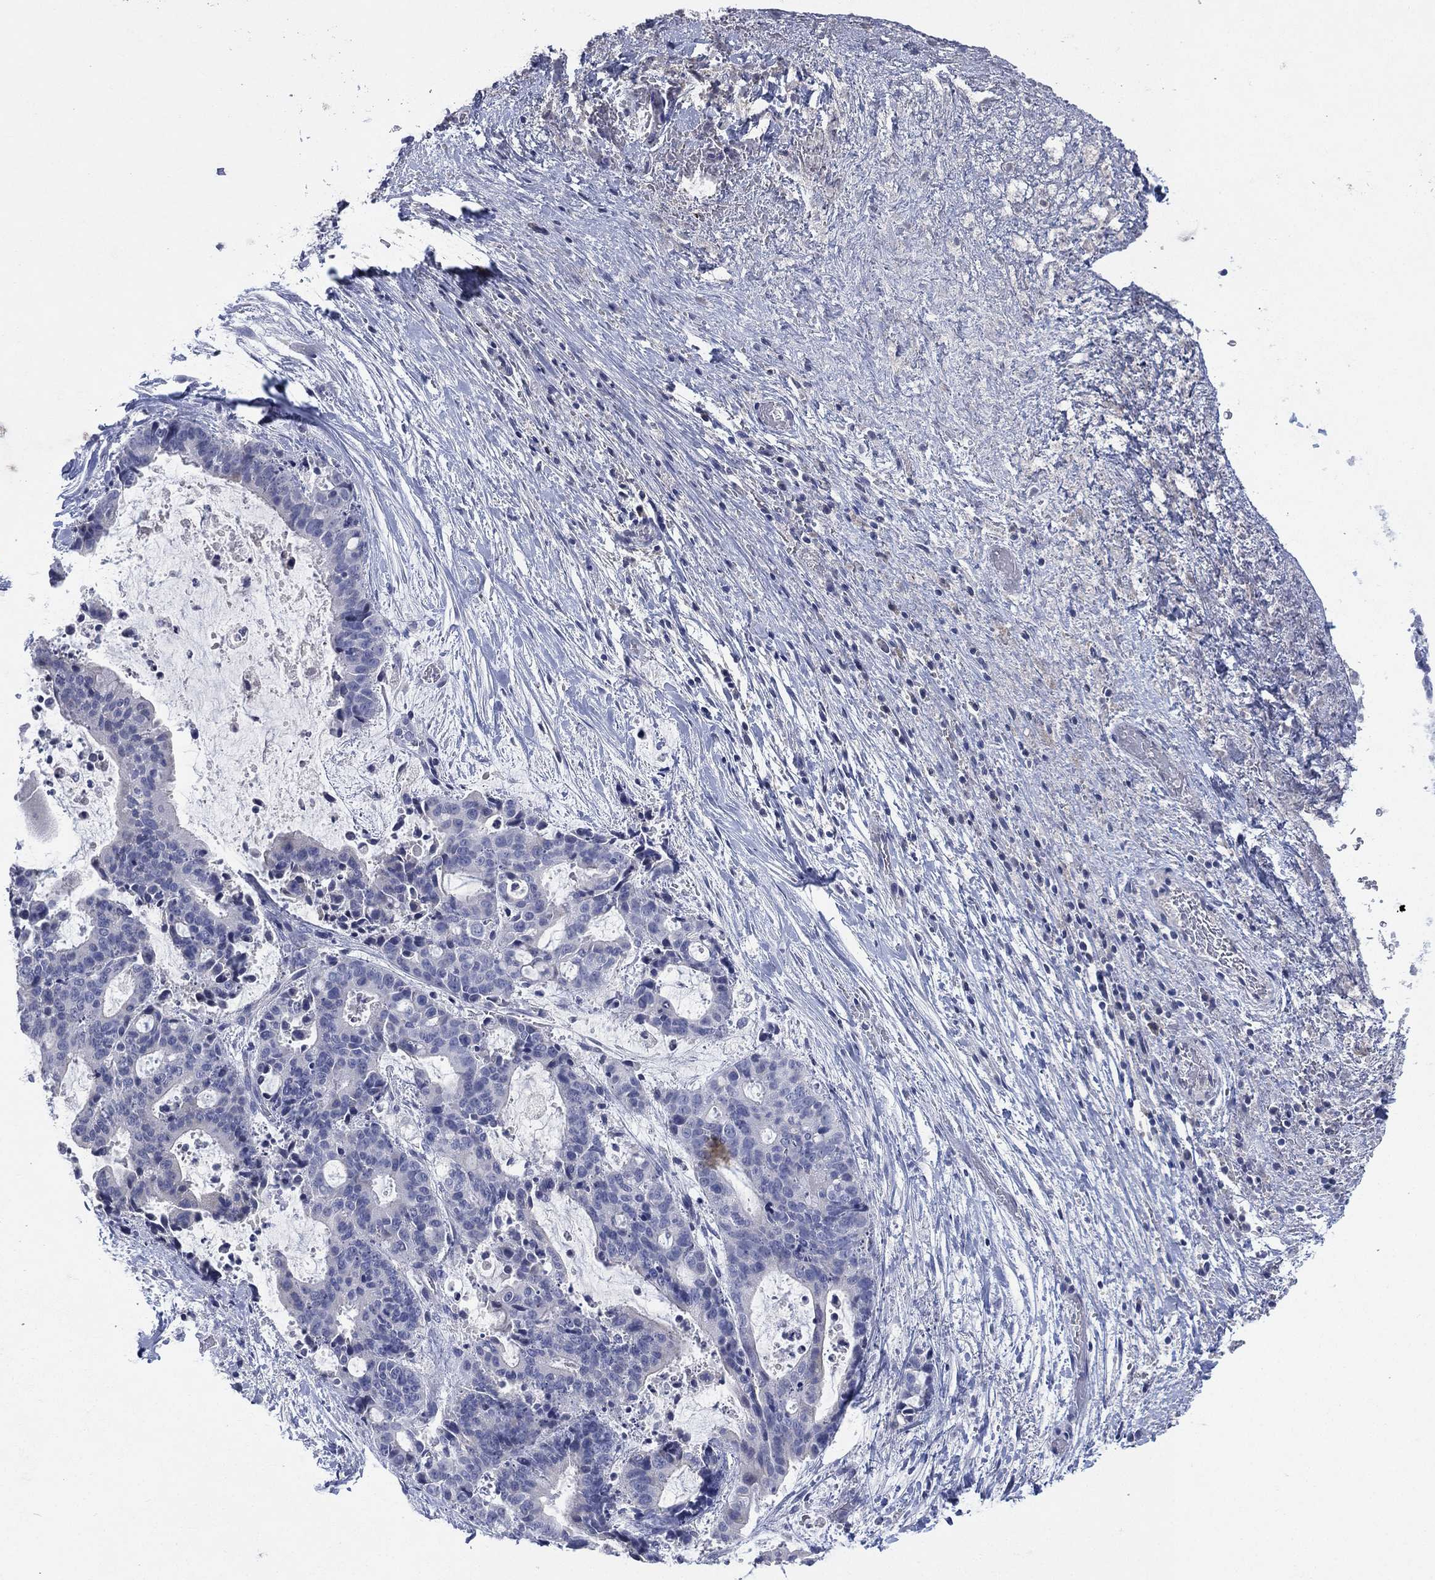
{"staining": {"intensity": "negative", "quantity": "none", "location": "none"}, "tissue": "liver cancer", "cell_type": "Tumor cells", "image_type": "cancer", "snomed": [{"axis": "morphology", "description": "Cholangiocarcinoma"}, {"axis": "topography", "description": "Liver"}], "caption": "Immunohistochemical staining of human liver cancer reveals no significant positivity in tumor cells.", "gene": "KRT35", "patient": {"sex": "female", "age": 73}}